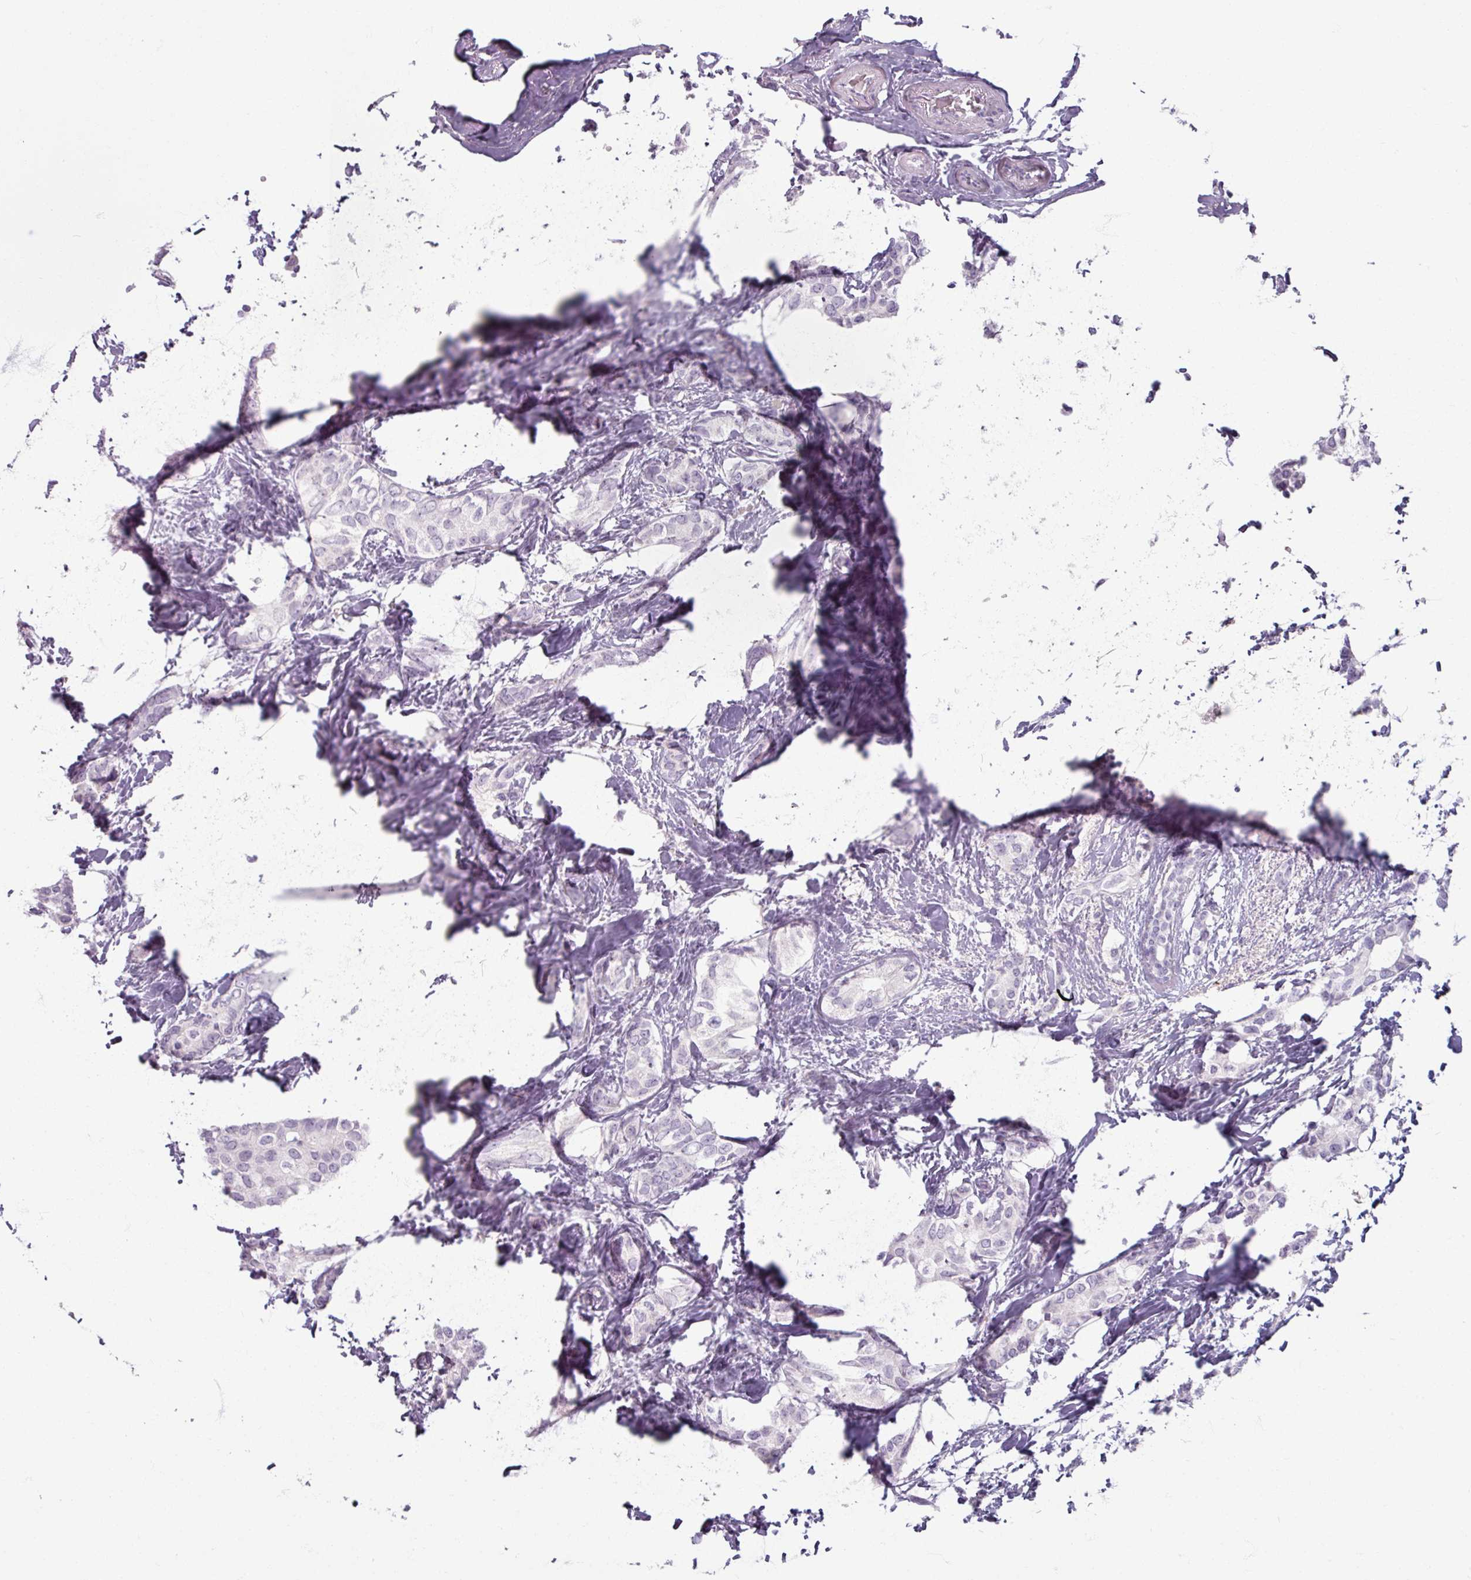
{"staining": {"intensity": "negative", "quantity": "none", "location": "none"}, "tissue": "breast cancer", "cell_type": "Tumor cells", "image_type": "cancer", "snomed": [{"axis": "morphology", "description": "Duct carcinoma"}, {"axis": "topography", "description": "Breast"}], "caption": "Human breast cancer (invasive ductal carcinoma) stained for a protein using immunohistochemistry (IHC) exhibits no positivity in tumor cells.", "gene": "ARG1", "patient": {"sex": "female", "age": 73}}